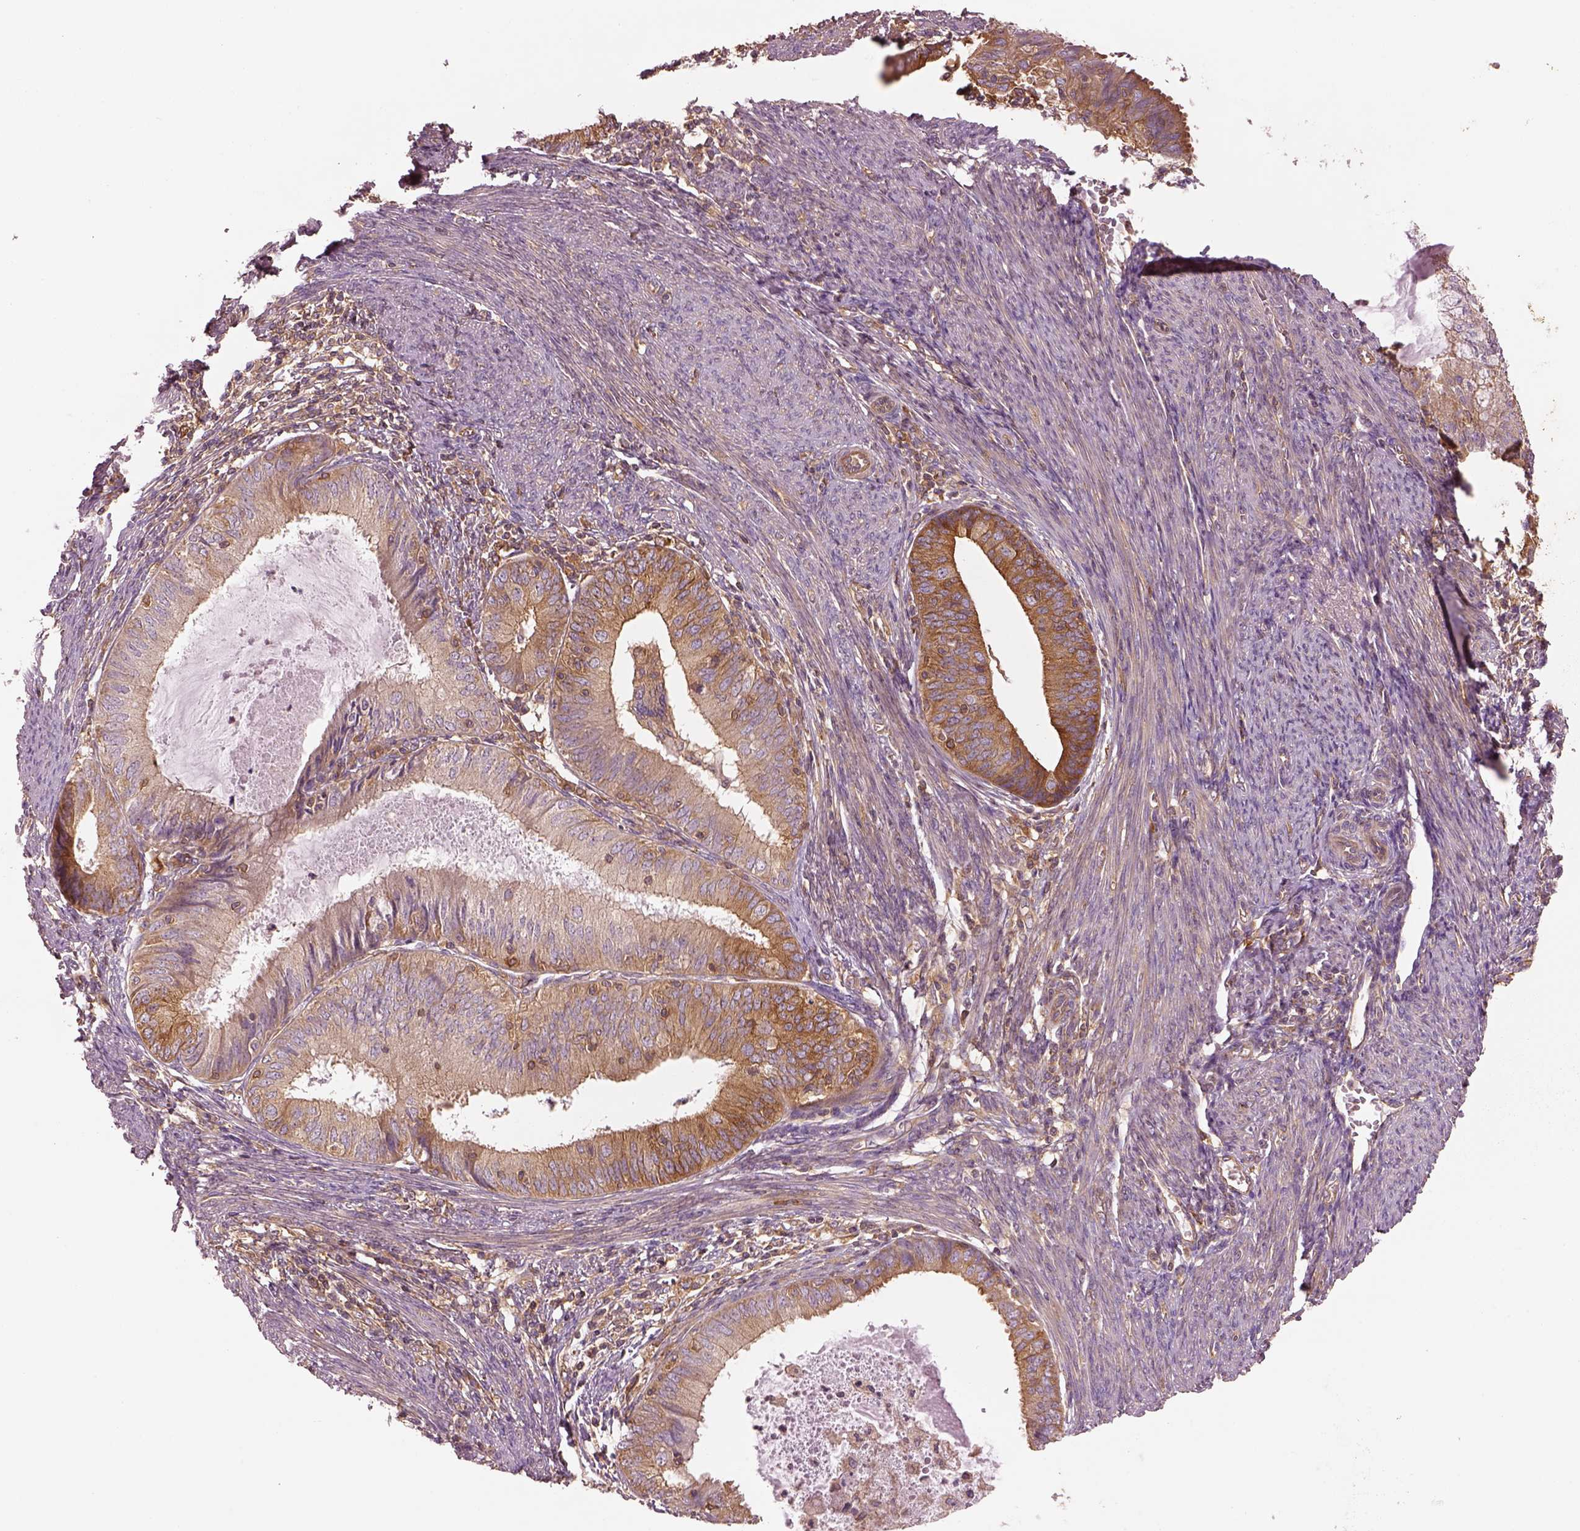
{"staining": {"intensity": "moderate", "quantity": "25%-75%", "location": "cytoplasmic/membranous"}, "tissue": "endometrial cancer", "cell_type": "Tumor cells", "image_type": "cancer", "snomed": [{"axis": "morphology", "description": "Adenocarcinoma, NOS"}, {"axis": "topography", "description": "Endometrium"}], "caption": "Immunohistochemistry (IHC) photomicrograph of human endometrial cancer stained for a protein (brown), which exhibits medium levels of moderate cytoplasmic/membranous positivity in approximately 25%-75% of tumor cells.", "gene": "CAD", "patient": {"sex": "female", "age": 57}}